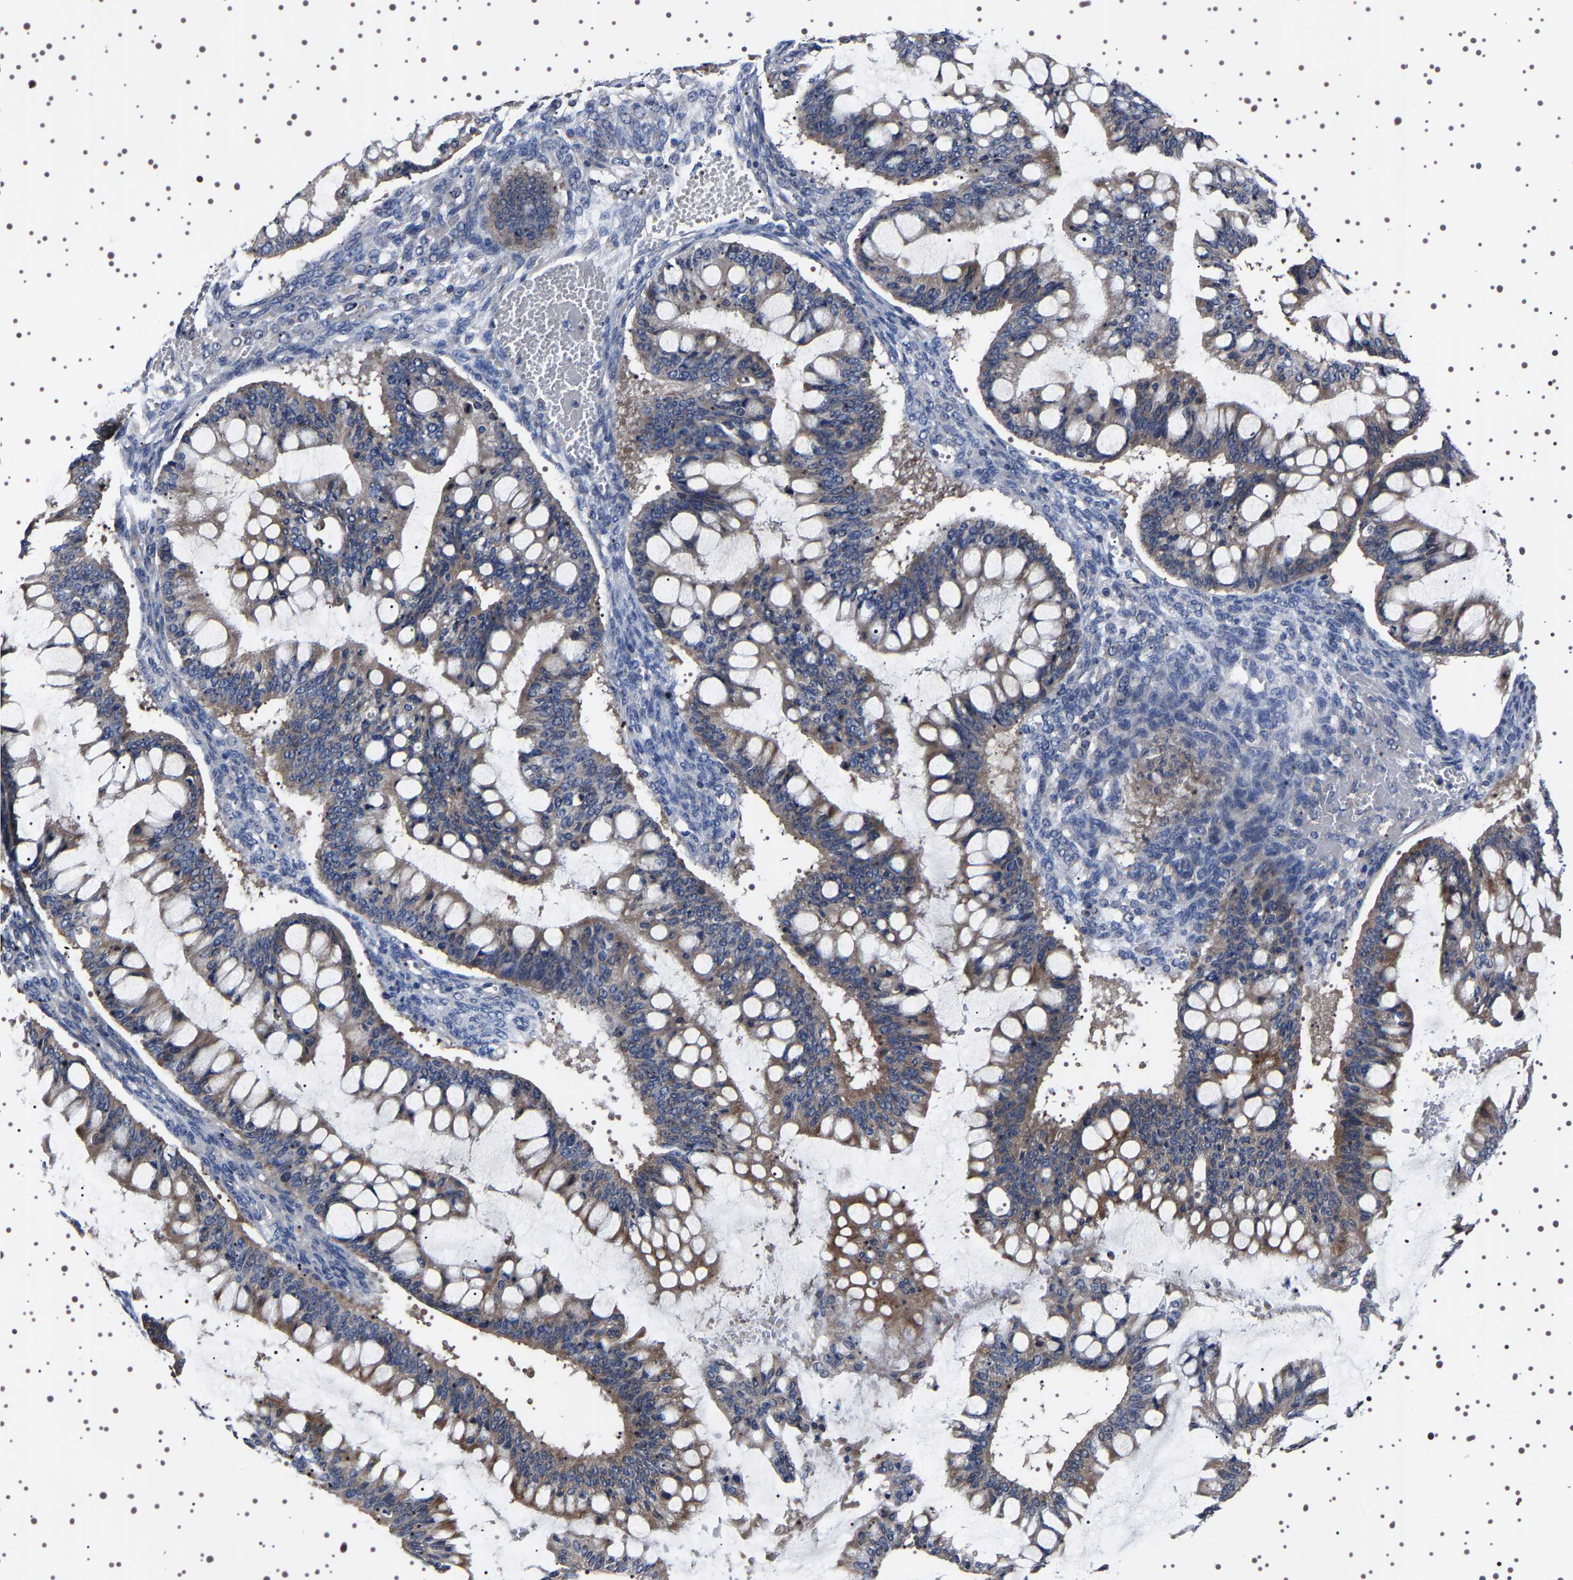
{"staining": {"intensity": "moderate", "quantity": ">75%", "location": "cytoplasmic/membranous"}, "tissue": "ovarian cancer", "cell_type": "Tumor cells", "image_type": "cancer", "snomed": [{"axis": "morphology", "description": "Cystadenocarcinoma, mucinous, NOS"}, {"axis": "topography", "description": "Ovary"}], "caption": "Tumor cells exhibit medium levels of moderate cytoplasmic/membranous expression in about >75% of cells in human mucinous cystadenocarcinoma (ovarian). (DAB IHC, brown staining for protein, blue staining for nuclei).", "gene": "TARBP1", "patient": {"sex": "female", "age": 73}}